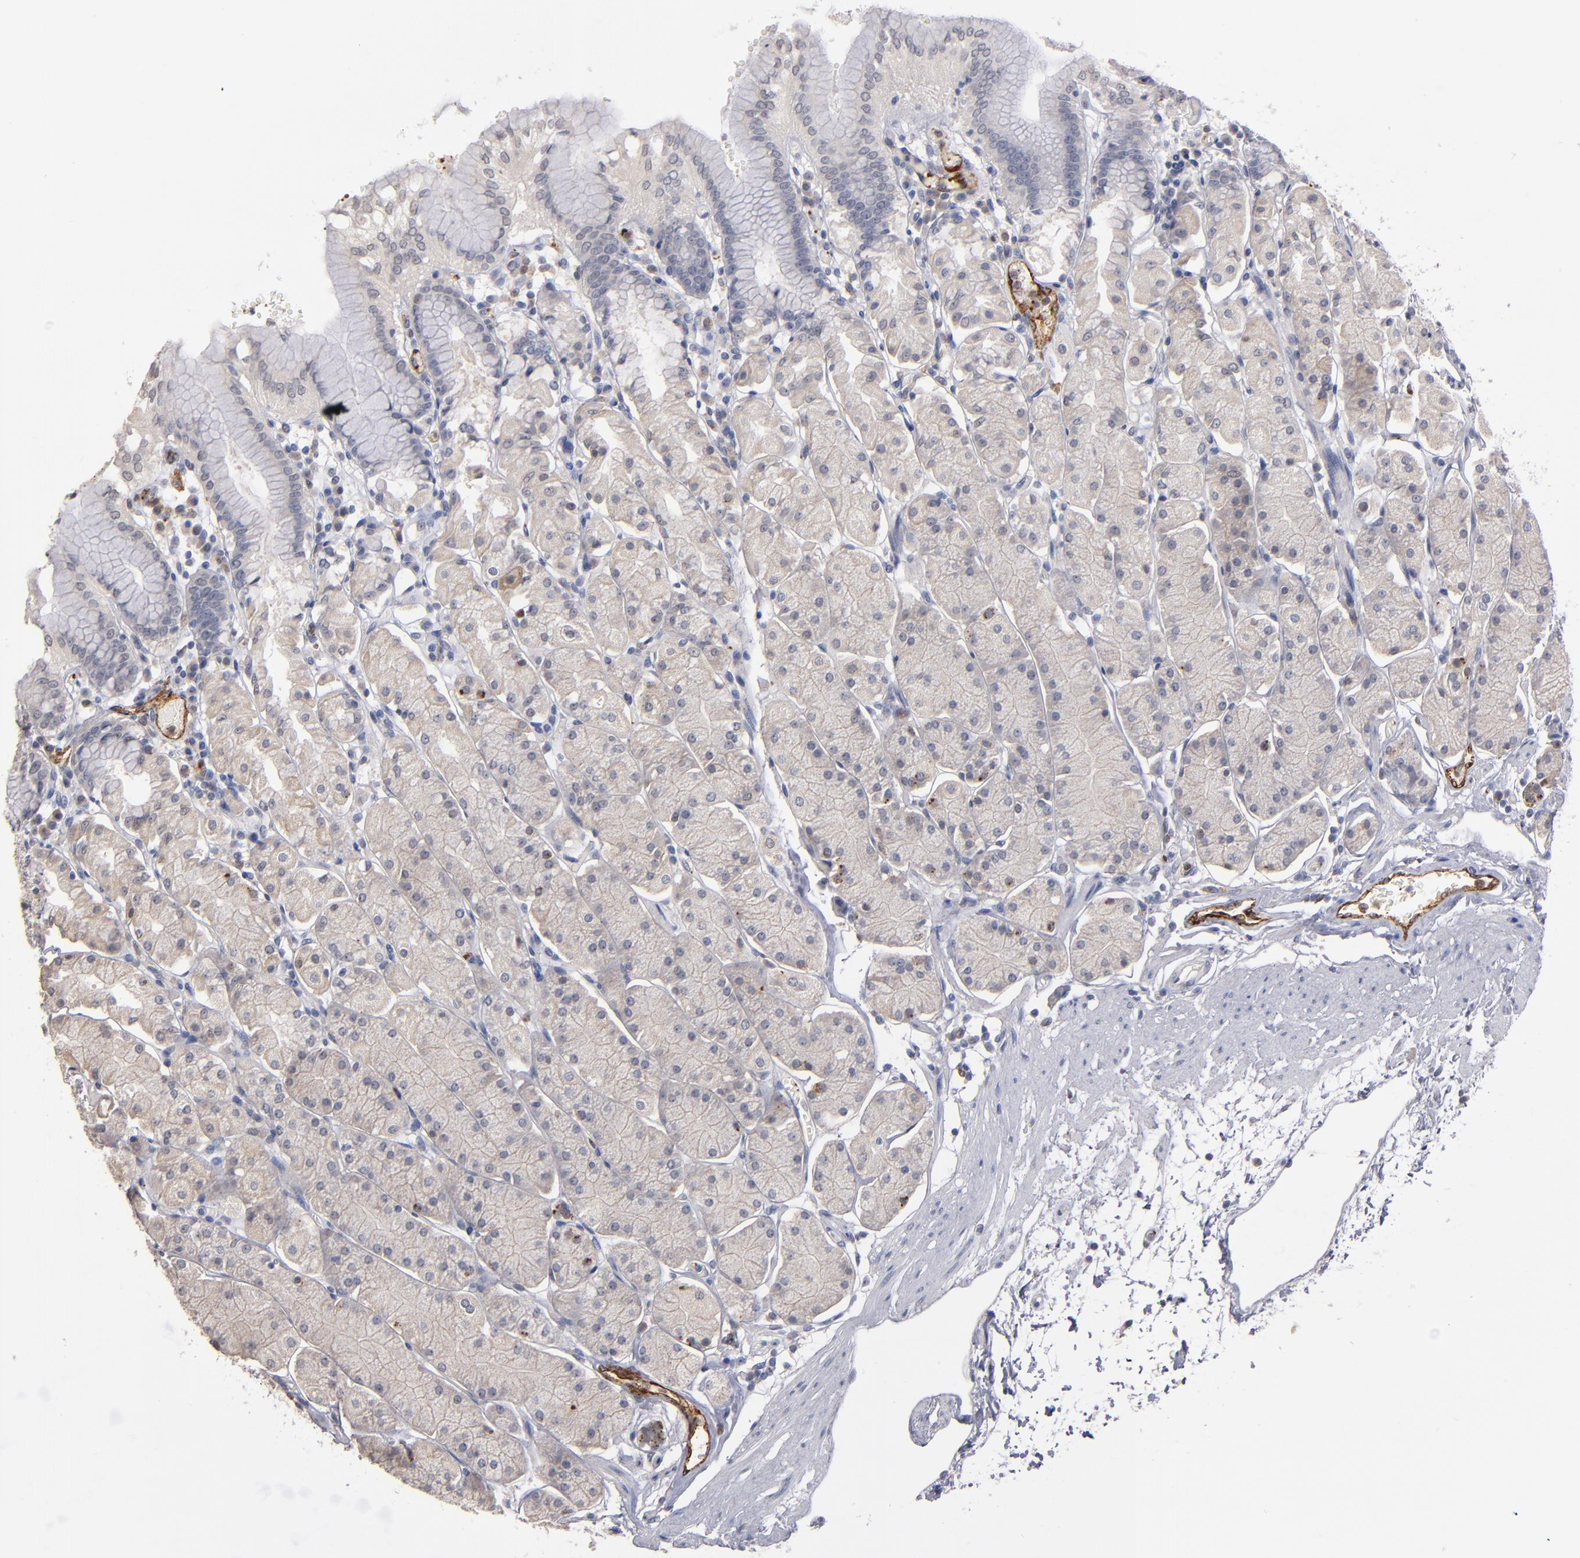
{"staining": {"intensity": "weak", "quantity": "<25%", "location": "cytoplasmic/membranous"}, "tissue": "stomach", "cell_type": "Glandular cells", "image_type": "normal", "snomed": [{"axis": "morphology", "description": "Normal tissue, NOS"}, {"axis": "topography", "description": "Stomach, upper"}, {"axis": "topography", "description": "Stomach"}], "caption": "DAB immunohistochemical staining of benign human stomach reveals no significant staining in glandular cells.", "gene": "SELP", "patient": {"sex": "male", "age": 76}}